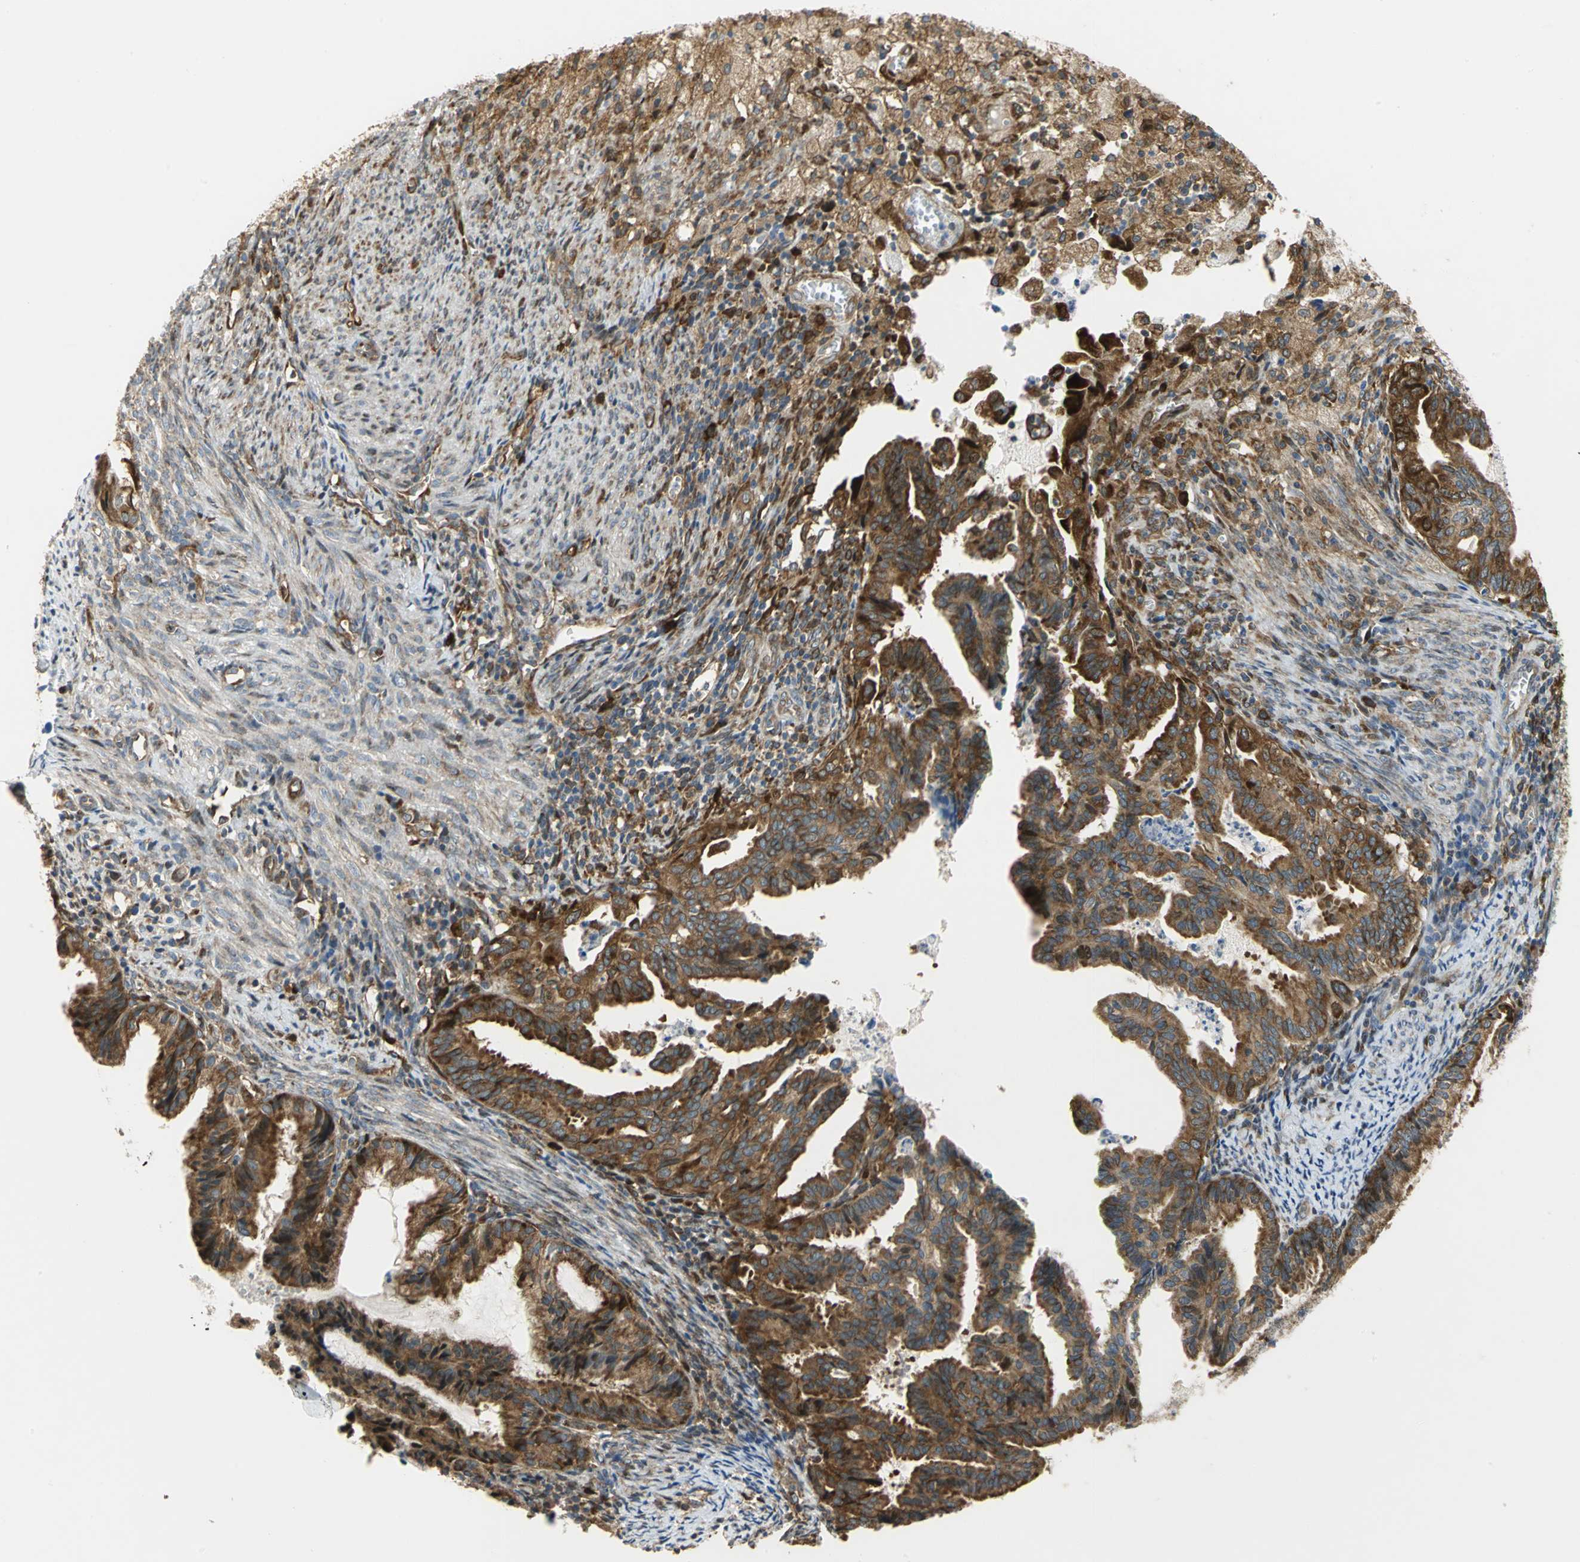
{"staining": {"intensity": "moderate", "quantity": ">75%", "location": "cytoplasmic/membranous"}, "tissue": "cervical cancer", "cell_type": "Tumor cells", "image_type": "cancer", "snomed": [{"axis": "morphology", "description": "Normal tissue, NOS"}, {"axis": "morphology", "description": "Adenocarcinoma, NOS"}, {"axis": "topography", "description": "Cervix"}, {"axis": "topography", "description": "Endometrium"}], "caption": "A high-resolution histopathology image shows immunohistochemistry staining of cervical cancer (adenocarcinoma), which demonstrates moderate cytoplasmic/membranous positivity in approximately >75% of tumor cells.", "gene": "YBX1", "patient": {"sex": "female", "age": 86}}